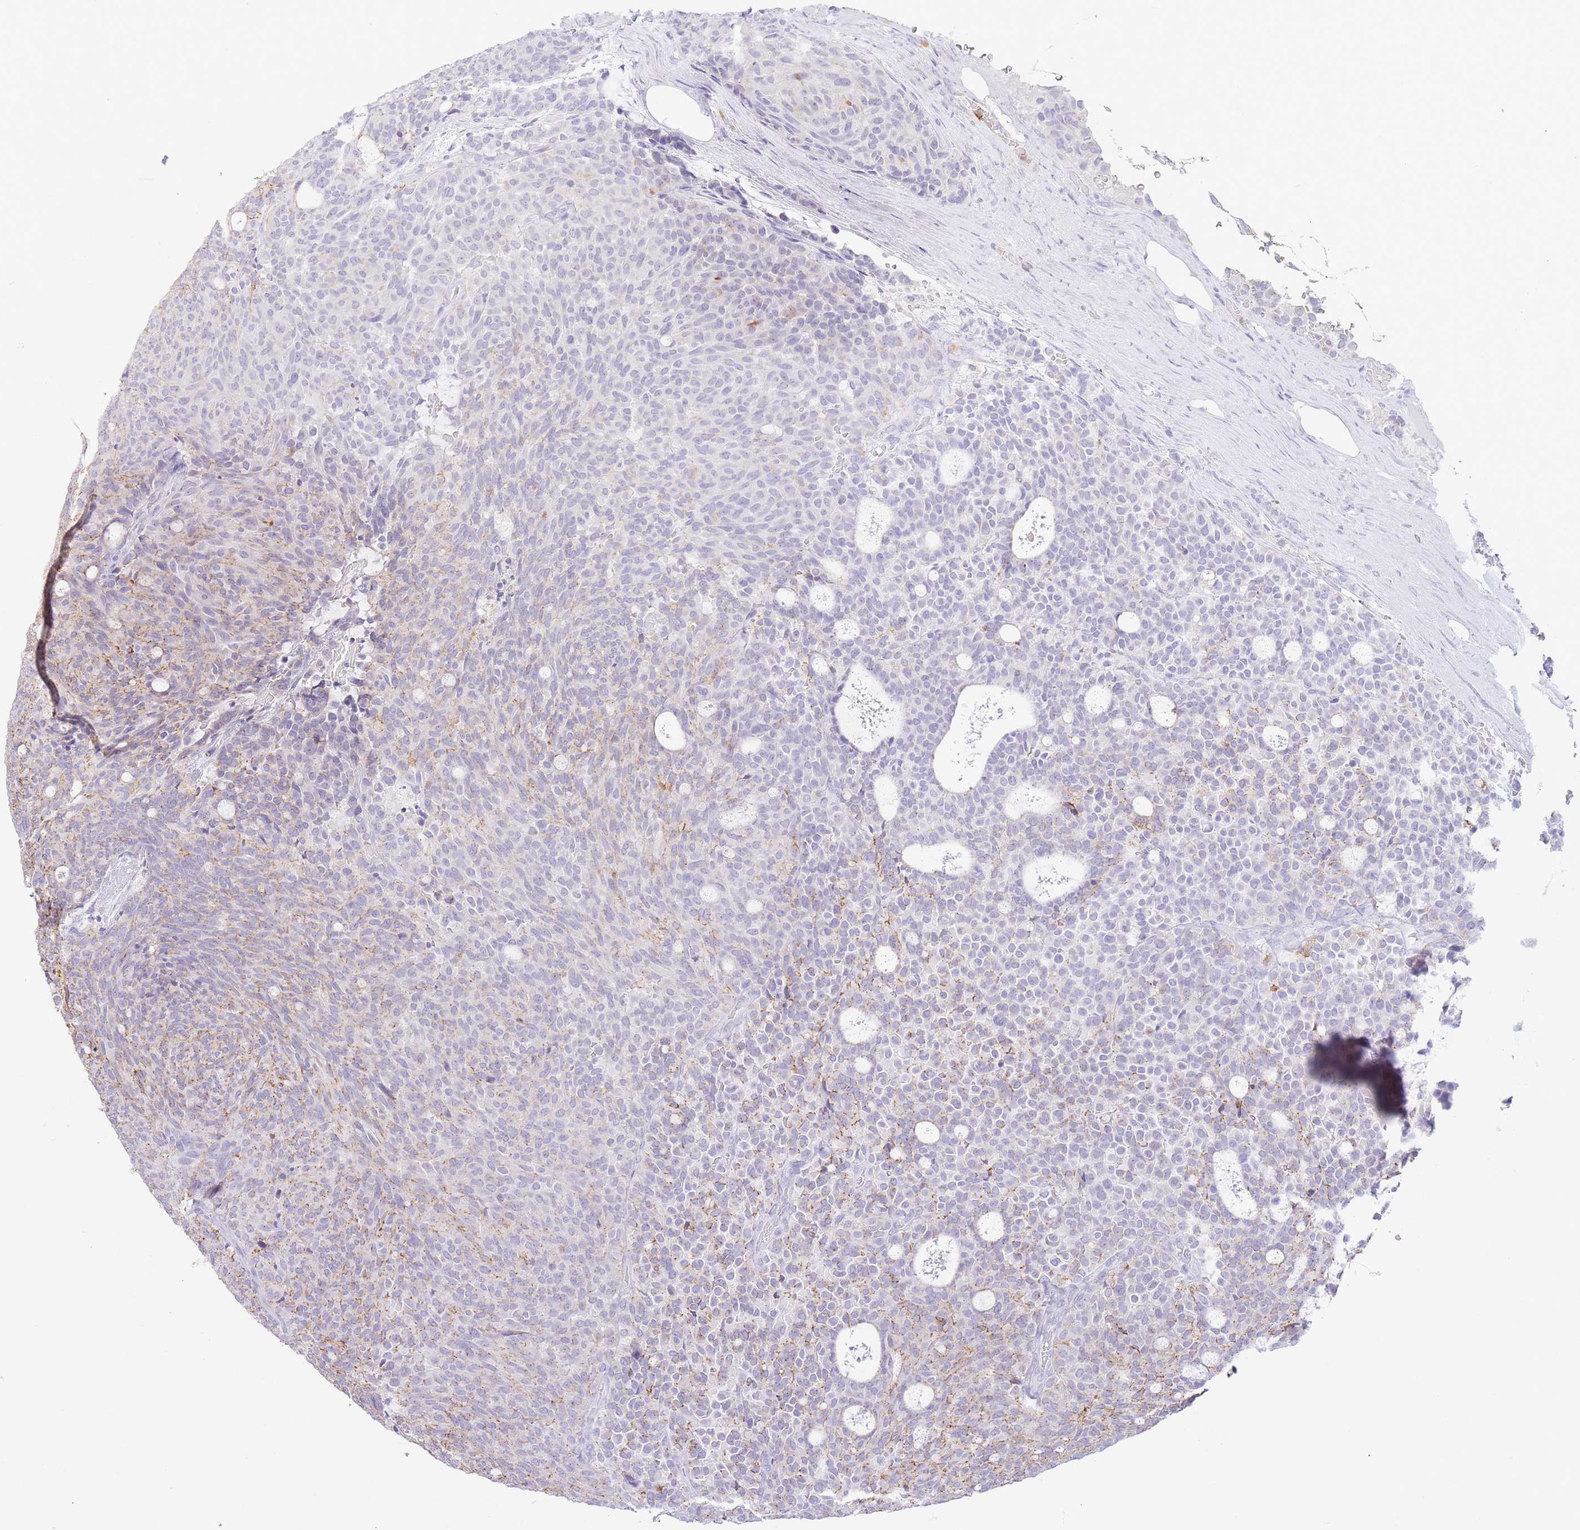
{"staining": {"intensity": "weak", "quantity": "25%-75%", "location": "cytoplasmic/membranous"}, "tissue": "carcinoid", "cell_type": "Tumor cells", "image_type": "cancer", "snomed": [{"axis": "morphology", "description": "Carcinoid, malignant, NOS"}, {"axis": "topography", "description": "Pancreas"}], "caption": "Weak cytoplasmic/membranous staining for a protein is identified in approximately 25%-75% of tumor cells of carcinoid using immunohistochemistry.", "gene": "LCLAT1", "patient": {"sex": "female", "age": 54}}